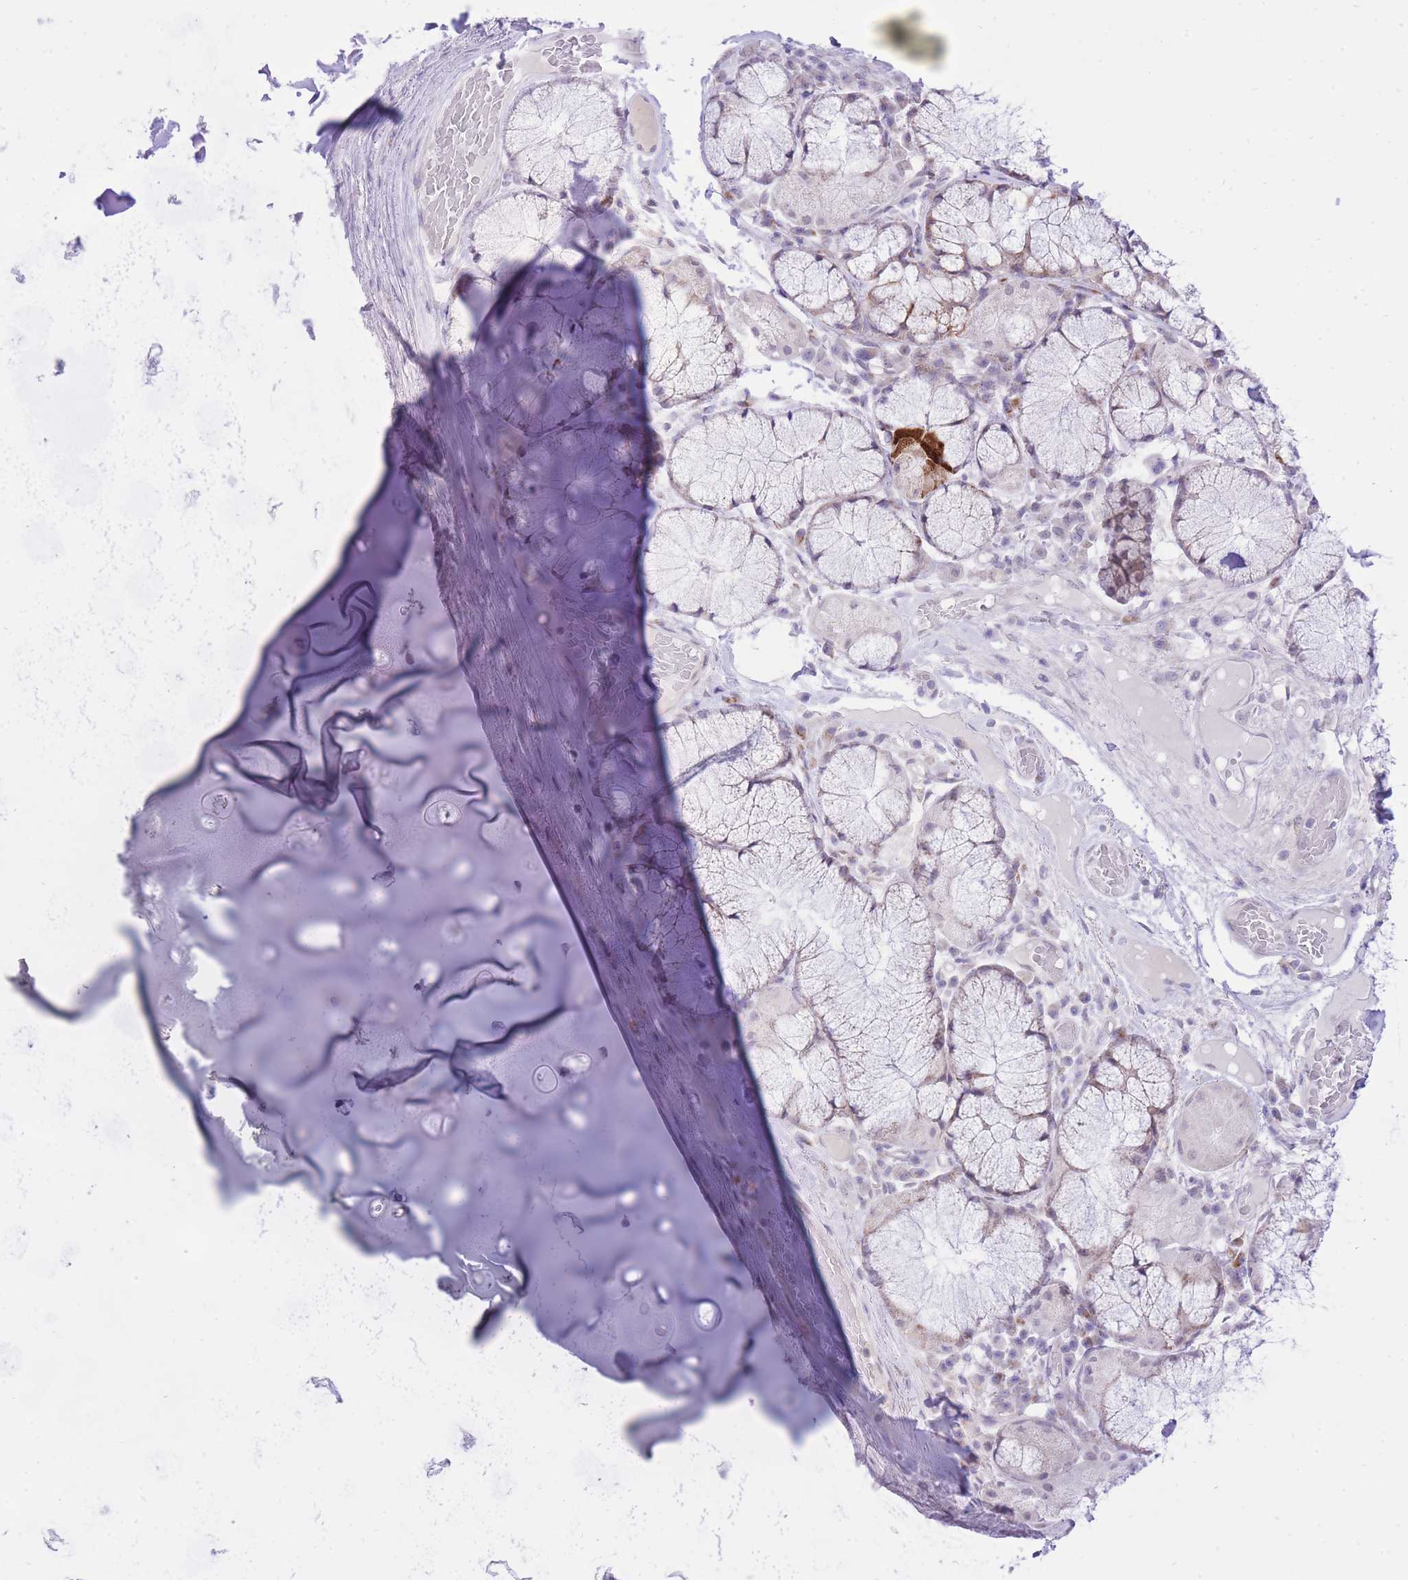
{"staining": {"intensity": "negative", "quantity": "none", "location": "none"}, "tissue": "soft tissue", "cell_type": "Chondrocytes", "image_type": "normal", "snomed": [{"axis": "morphology", "description": "Normal tissue, NOS"}, {"axis": "topography", "description": "Cartilage tissue"}, {"axis": "topography", "description": "Bronchus"}], "caption": "Immunohistochemical staining of unremarkable human soft tissue shows no significant expression in chondrocytes.", "gene": "DENND2D", "patient": {"sex": "male", "age": 56}}